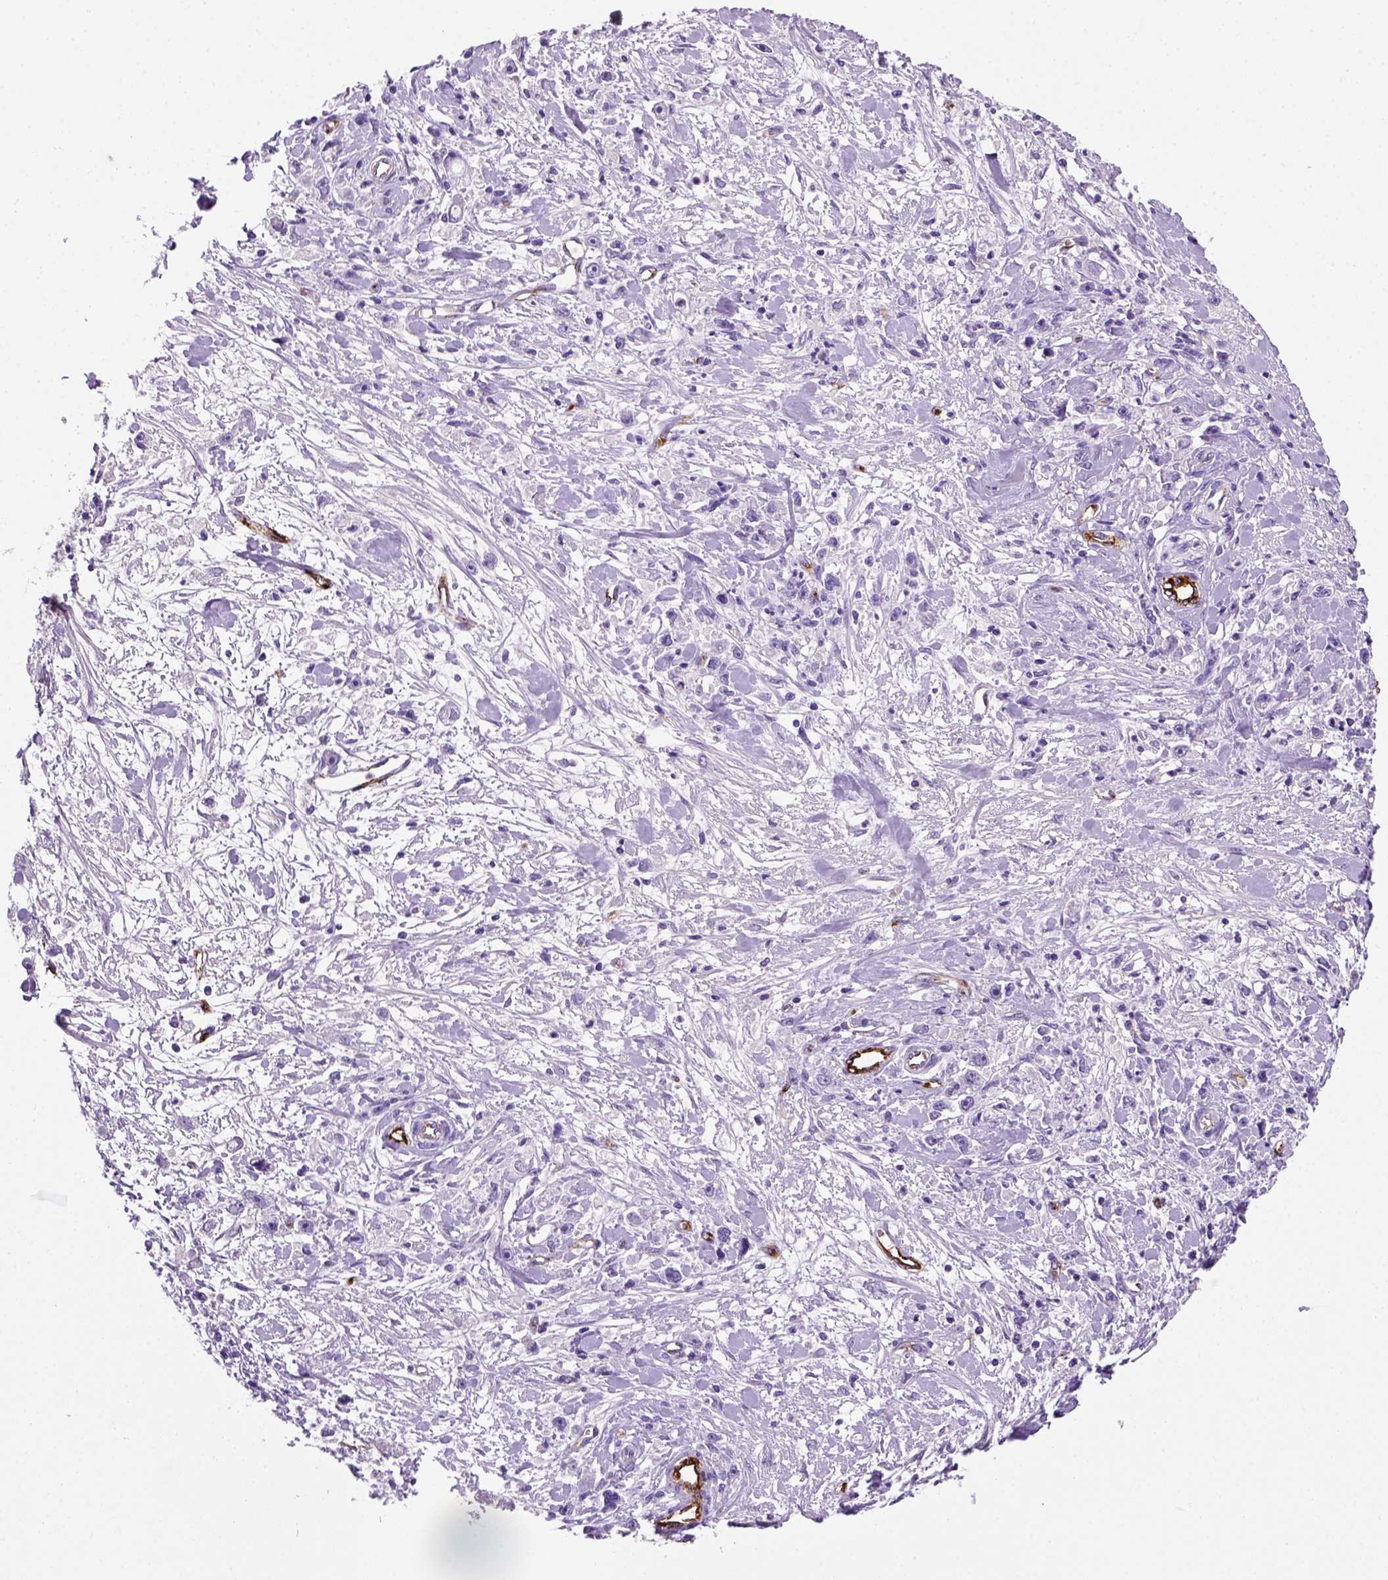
{"staining": {"intensity": "negative", "quantity": "none", "location": "none"}, "tissue": "stomach cancer", "cell_type": "Tumor cells", "image_type": "cancer", "snomed": [{"axis": "morphology", "description": "Adenocarcinoma, NOS"}, {"axis": "topography", "description": "Stomach"}], "caption": "A histopathology image of human adenocarcinoma (stomach) is negative for staining in tumor cells. (Stains: DAB (3,3'-diaminobenzidine) immunohistochemistry (IHC) with hematoxylin counter stain, Microscopy: brightfield microscopy at high magnification).", "gene": "VWF", "patient": {"sex": "female", "age": 59}}